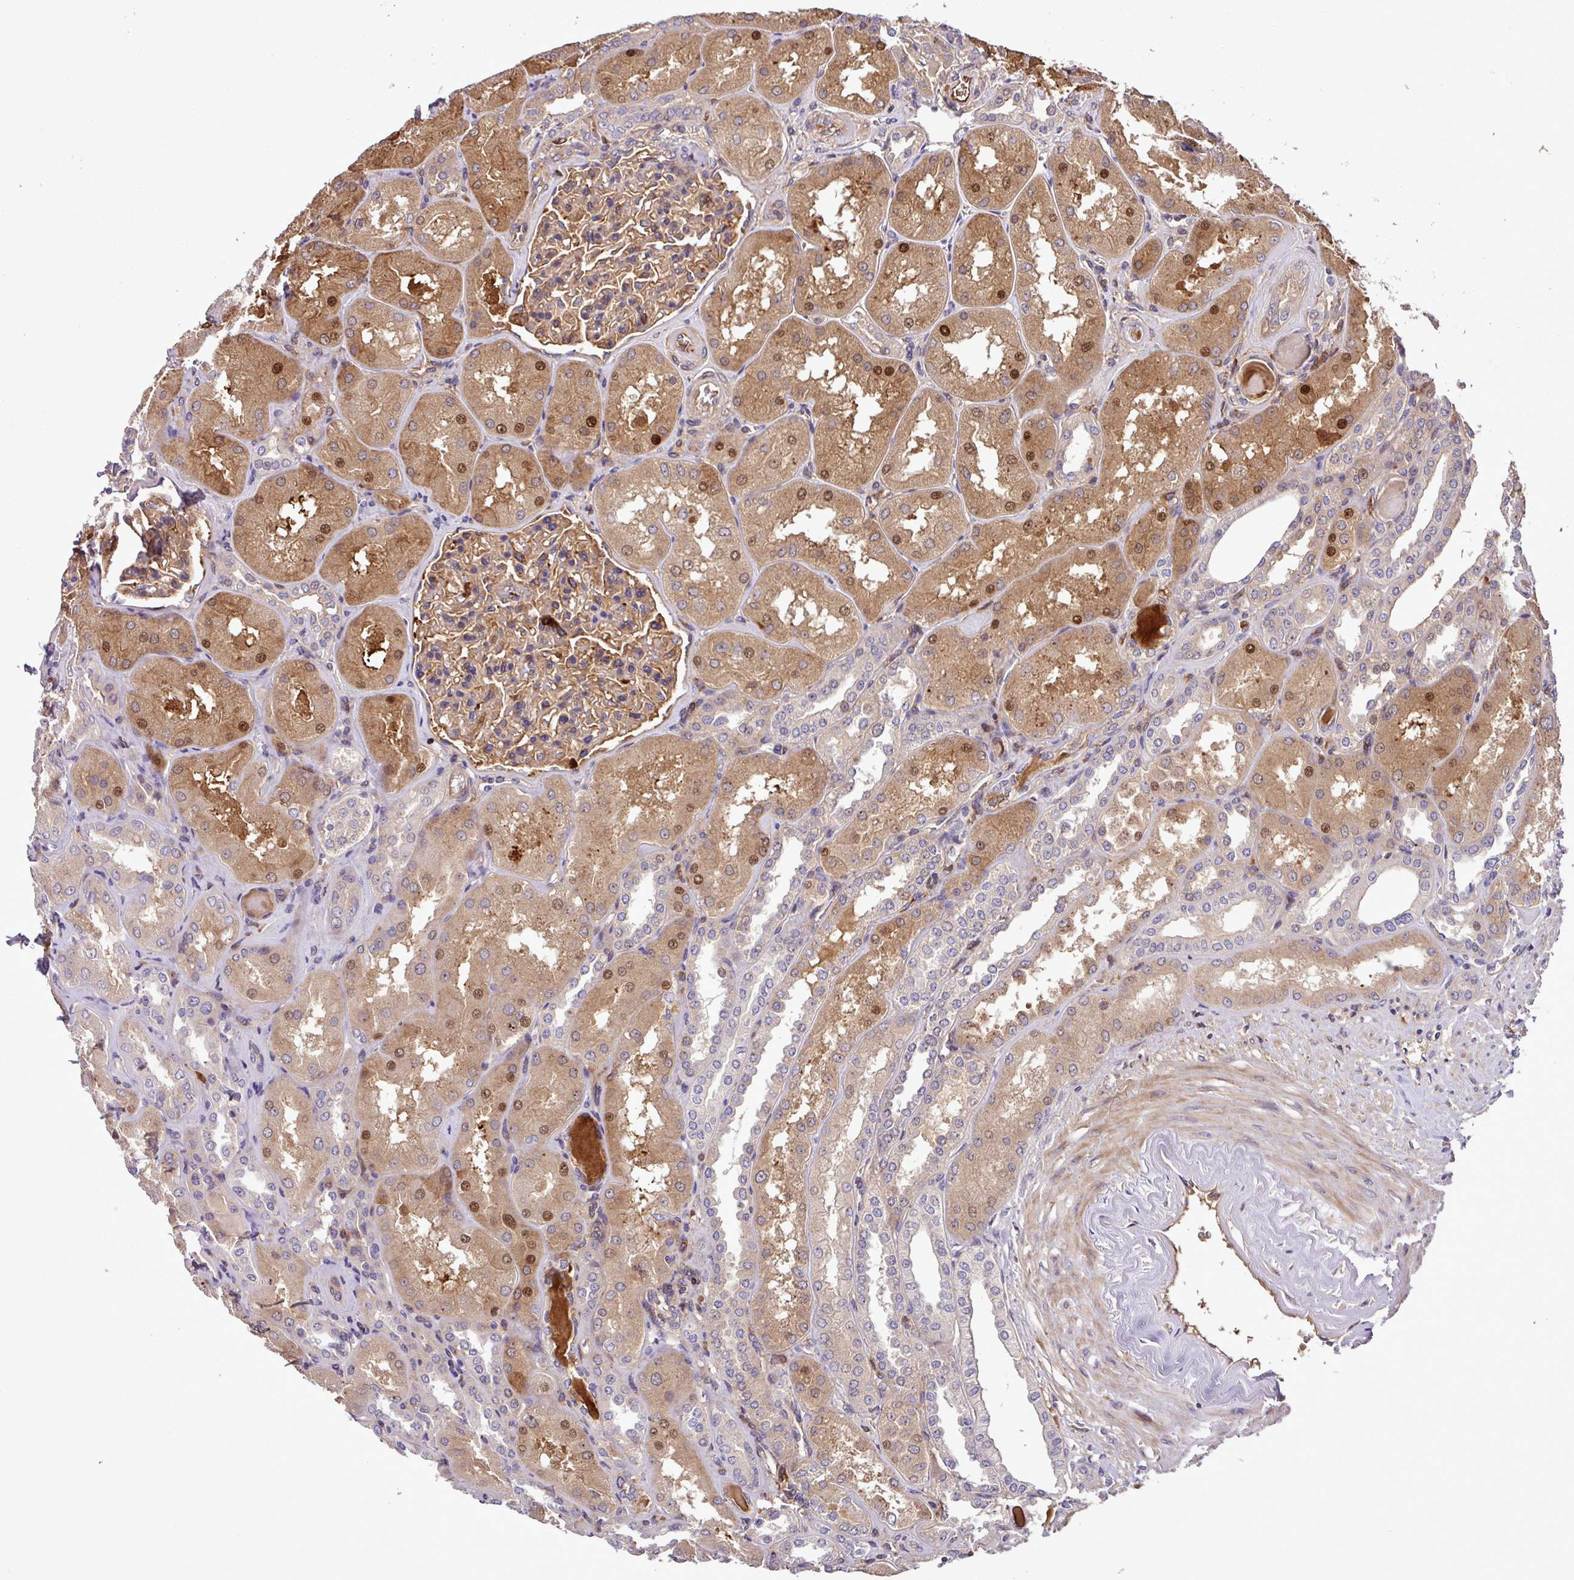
{"staining": {"intensity": "moderate", "quantity": ">75%", "location": "cytoplasmic/membranous"}, "tissue": "kidney", "cell_type": "Cells in glomeruli", "image_type": "normal", "snomed": [{"axis": "morphology", "description": "Normal tissue, NOS"}, {"axis": "topography", "description": "Kidney"}], "caption": "The micrograph demonstrates staining of unremarkable kidney, revealing moderate cytoplasmic/membranous protein positivity (brown color) within cells in glomeruli. The protein of interest is stained brown, and the nuclei are stained in blue (DAB IHC with brightfield microscopy, high magnification).", "gene": "ZNF266", "patient": {"sex": "male", "age": 61}}